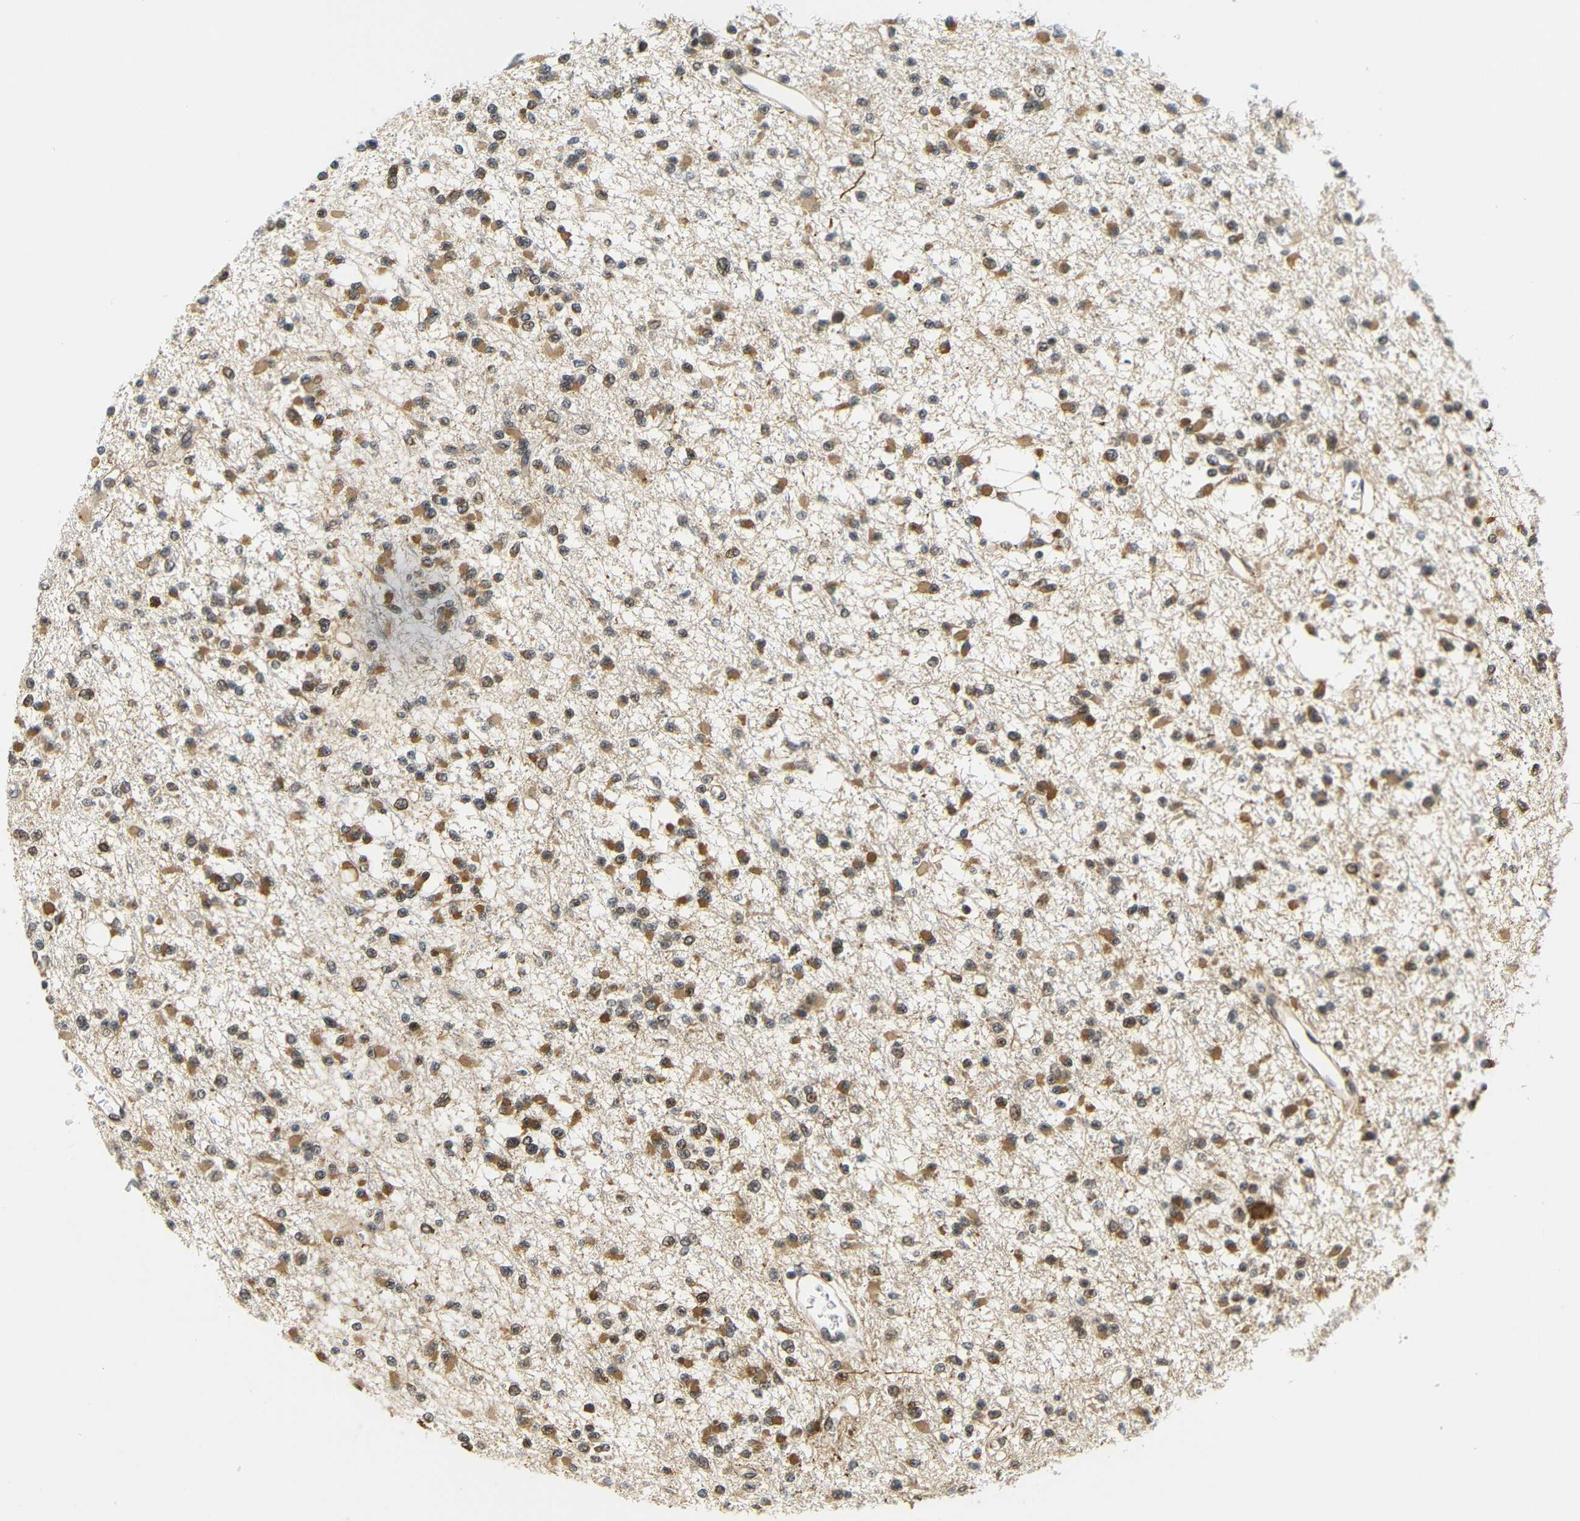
{"staining": {"intensity": "moderate", "quantity": ">75%", "location": "cytoplasmic/membranous,nuclear"}, "tissue": "glioma", "cell_type": "Tumor cells", "image_type": "cancer", "snomed": [{"axis": "morphology", "description": "Glioma, malignant, Low grade"}, {"axis": "topography", "description": "Brain"}], "caption": "Malignant low-grade glioma tissue reveals moderate cytoplasmic/membranous and nuclear positivity in about >75% of tumor cells The staining was performed using DAB, with brown indicating positive protein expression. Nuclei are stained blue with hematoxylin.", "gene": "GJA5", "patient": {"sex": "female", "age": 22}}